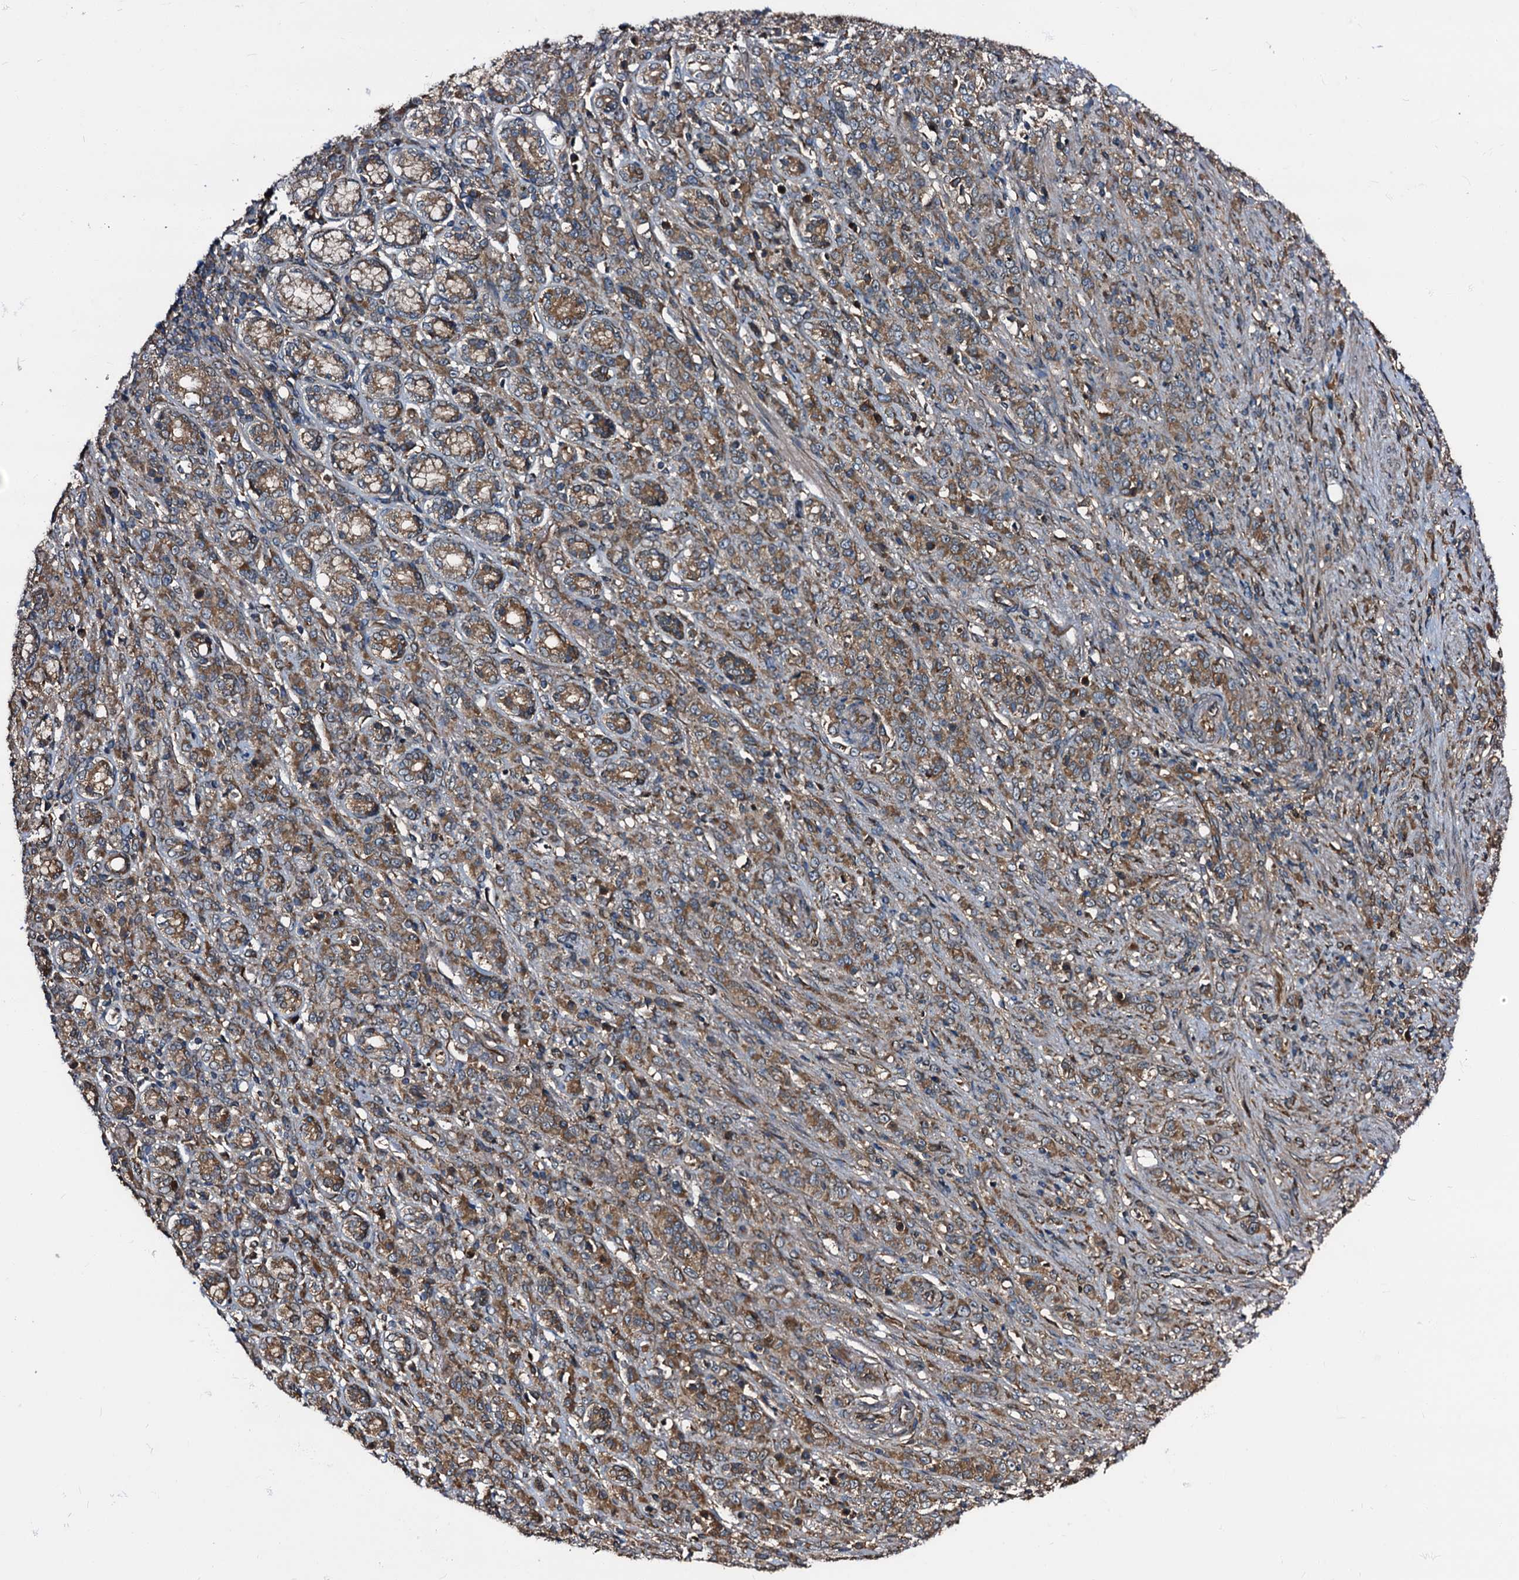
{"staining": {"intensity": "moderate", "quantity": ">75%", "location": "cytoplasmic/membranous"}, "tissue": "stomach cancer", "cell_type": "Tumor cells", "image_type": "cancer", "snomed": [{"axis": "morphology", "description": "Adenocarcinoma, NOS"}, {"axis": "topography", "description": "Stomach"}], "caption": "Immunohistochemistry (IHC) (DAB) staining of human stomach cancer (adenocarcinoma) displays moderate cytoplasmic/membranous protein staining in approximately >75% of tumor cells.", "gene": "PEX5", "patient": {"sex": "female", "age": 79}}